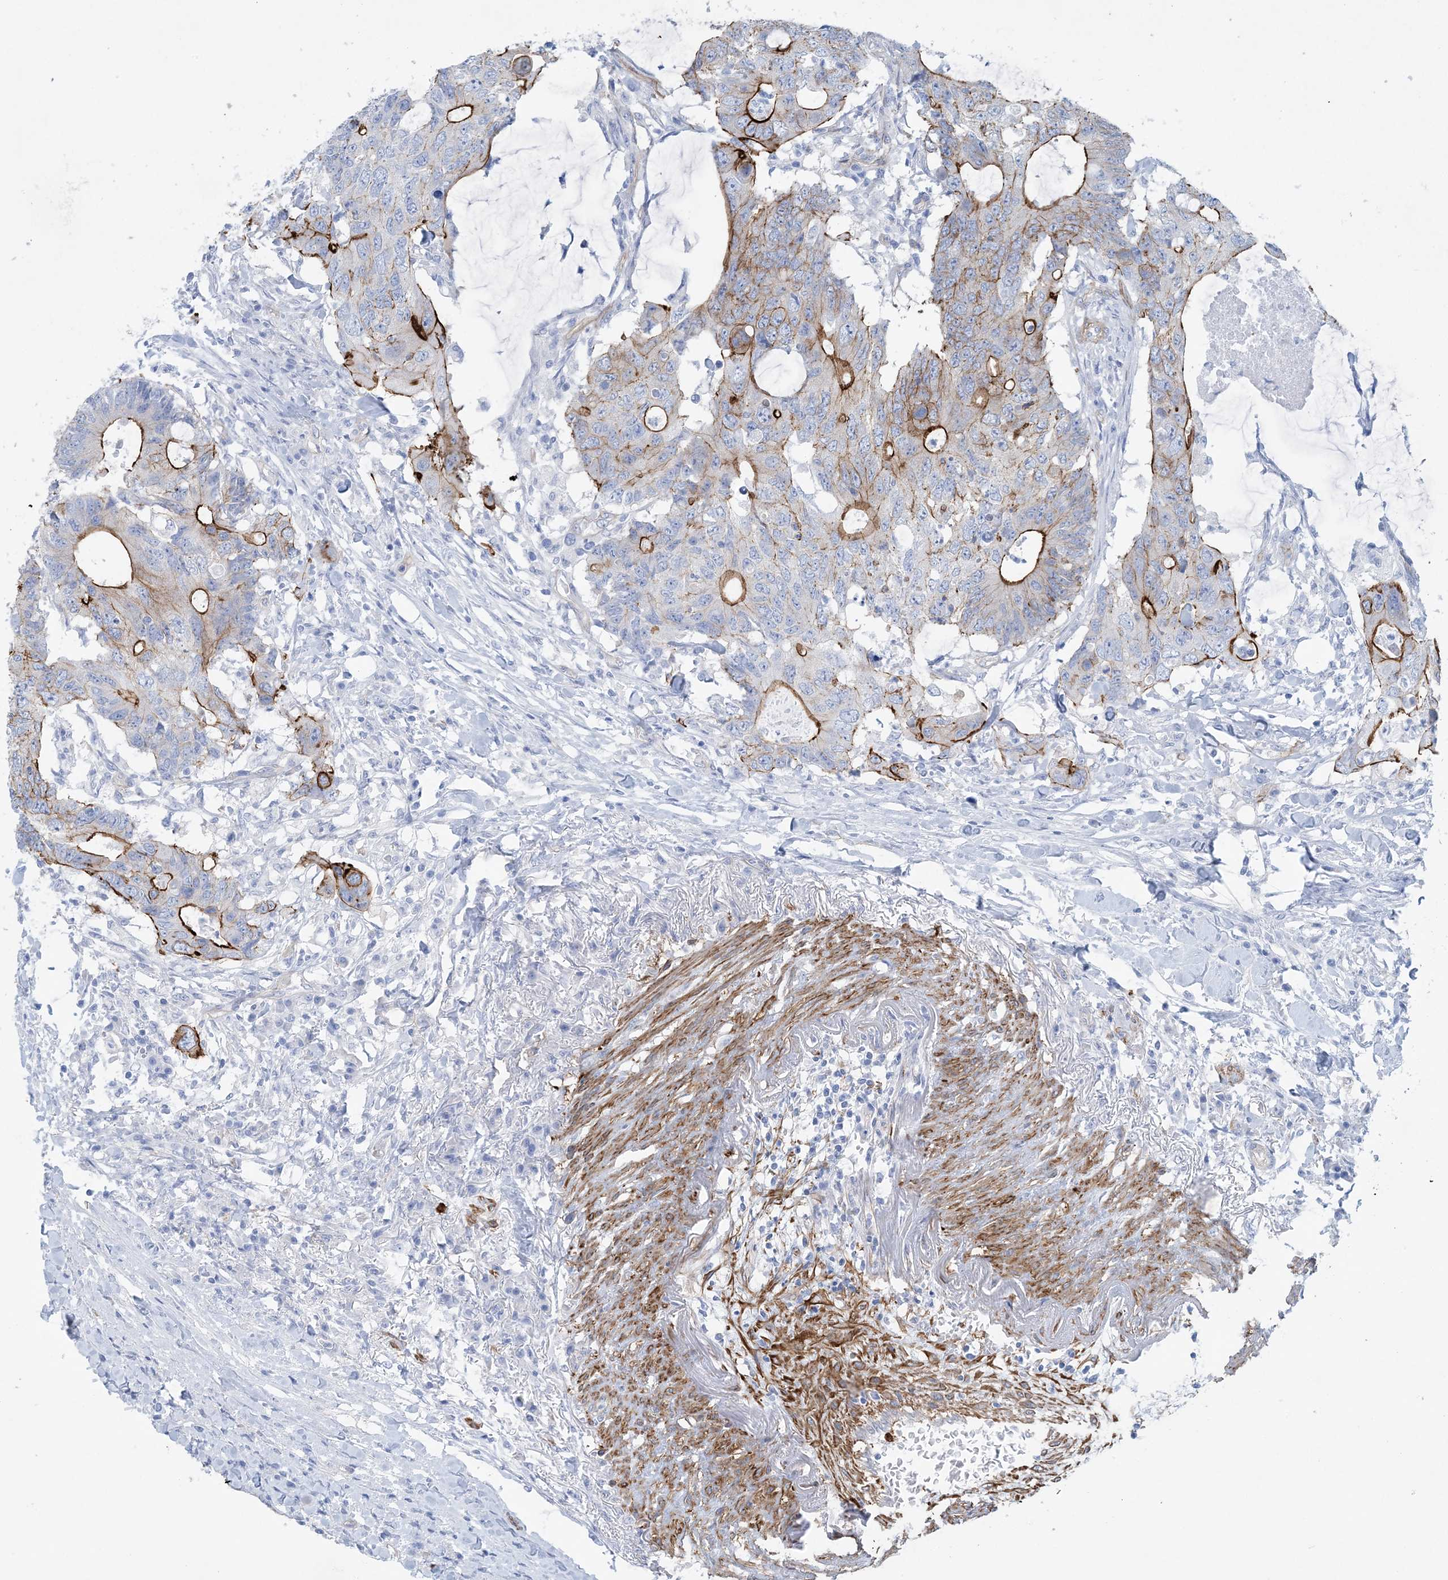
{"staining": {"intensity": "strong", "quantity": "25%-75%", "location": "cytoplasmic/membranous"}, "tissue": "colorectal cancer", "cell_type": "Tumor cells", "image_type": "cancer", "snomed": [{"axis": "morphology", "description": "Adenocarcinoma, NOS"}, {"axis": "topography", "description": "Colon"}], "caption": "A brown stain labels strong cytoplasmic/membranous positivity of a protein in human adenocarcinoma (colorectal) tumor cells.", "gene": "SHANK1", "patient": {"sex": "male", "age": 71}}